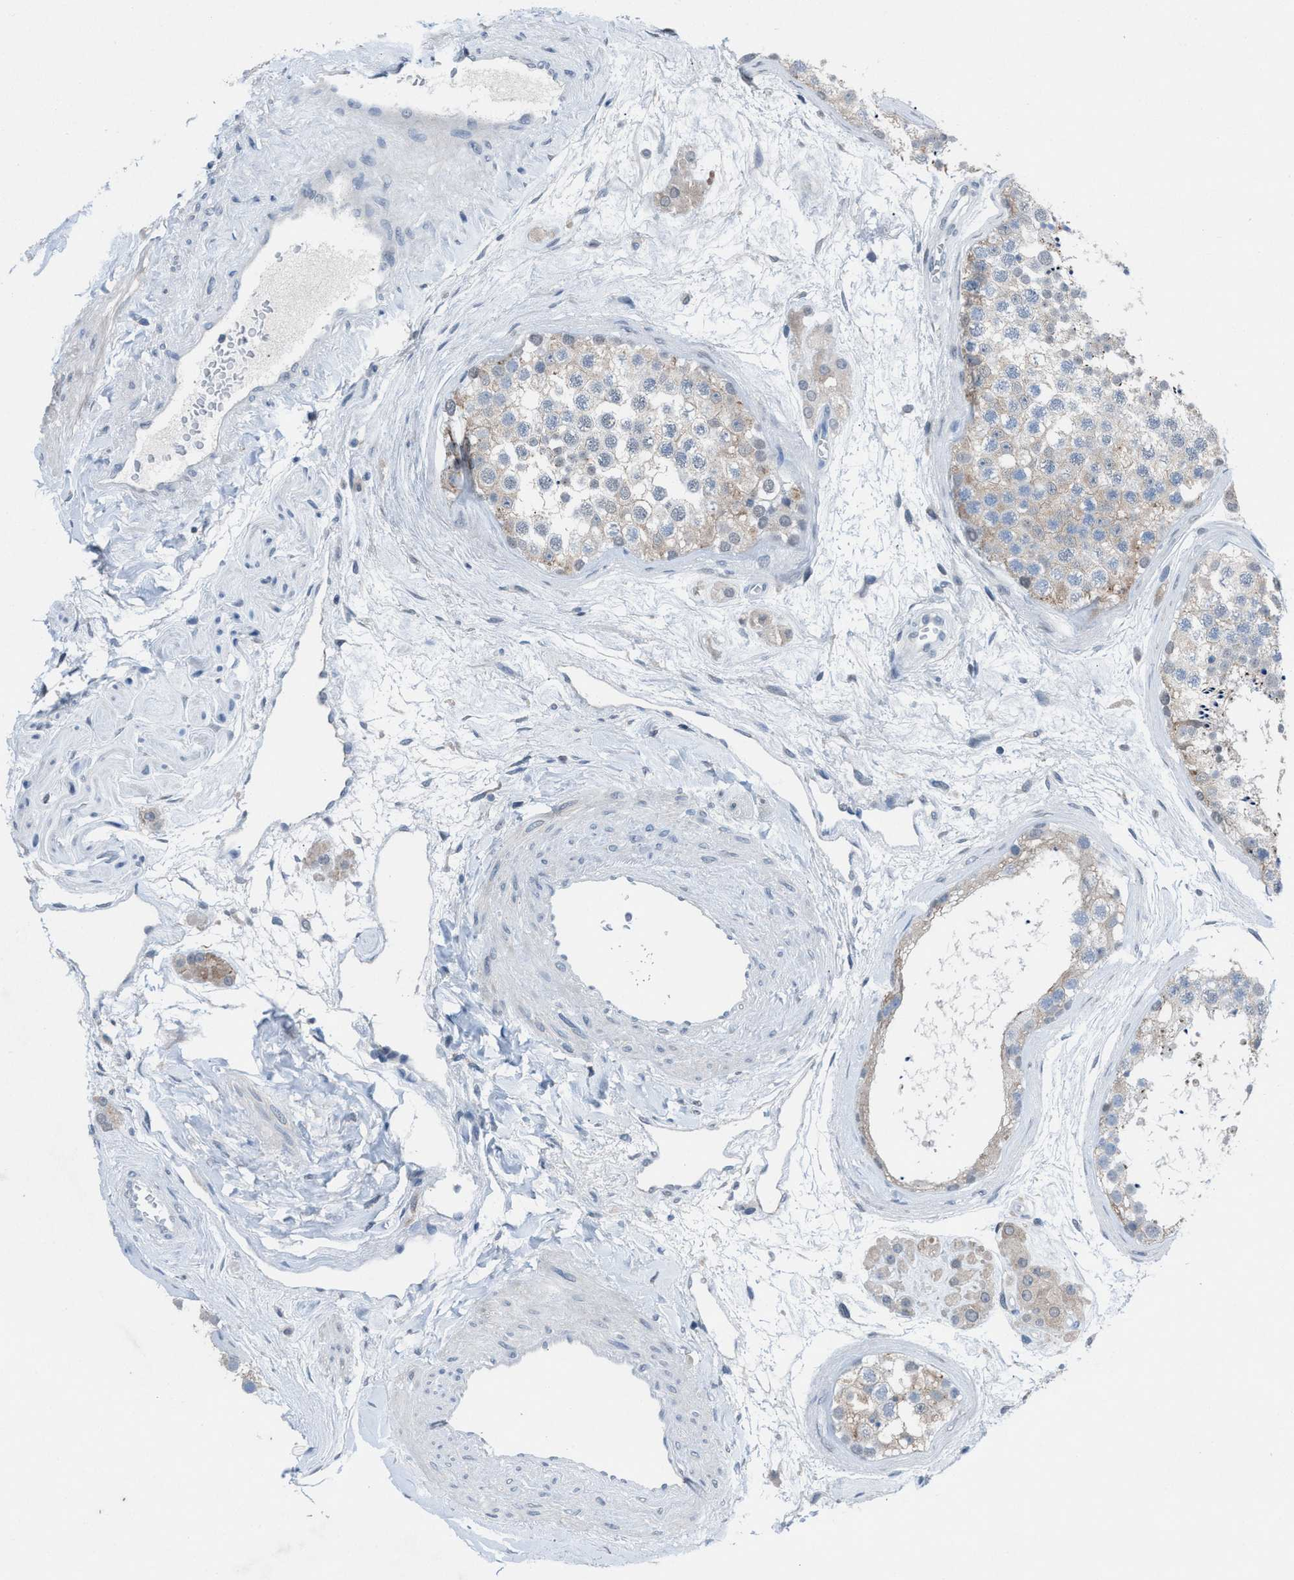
{"staining": {"intensity": "weak", "quantity": "25%-75%", "location": "cytoplasmic/membranous"}, "tissue": "testis", "cell_type": "Cells in seminiferous ducts", "image_type": "normal", "snomed": [{"axis": "morphology", "description": "Normal tissue, NOS"}, {"axis": "topography", "description": "Testis"}], "caption": "Benign testis was stained to show a protein in brown. There is low levels of weak cytoplasmic/membranous staining in about 25%-75% of cells in seminiferous ducts.", "gene": "ANAPC11", "patient": {"sex": "male", "age": 56}}